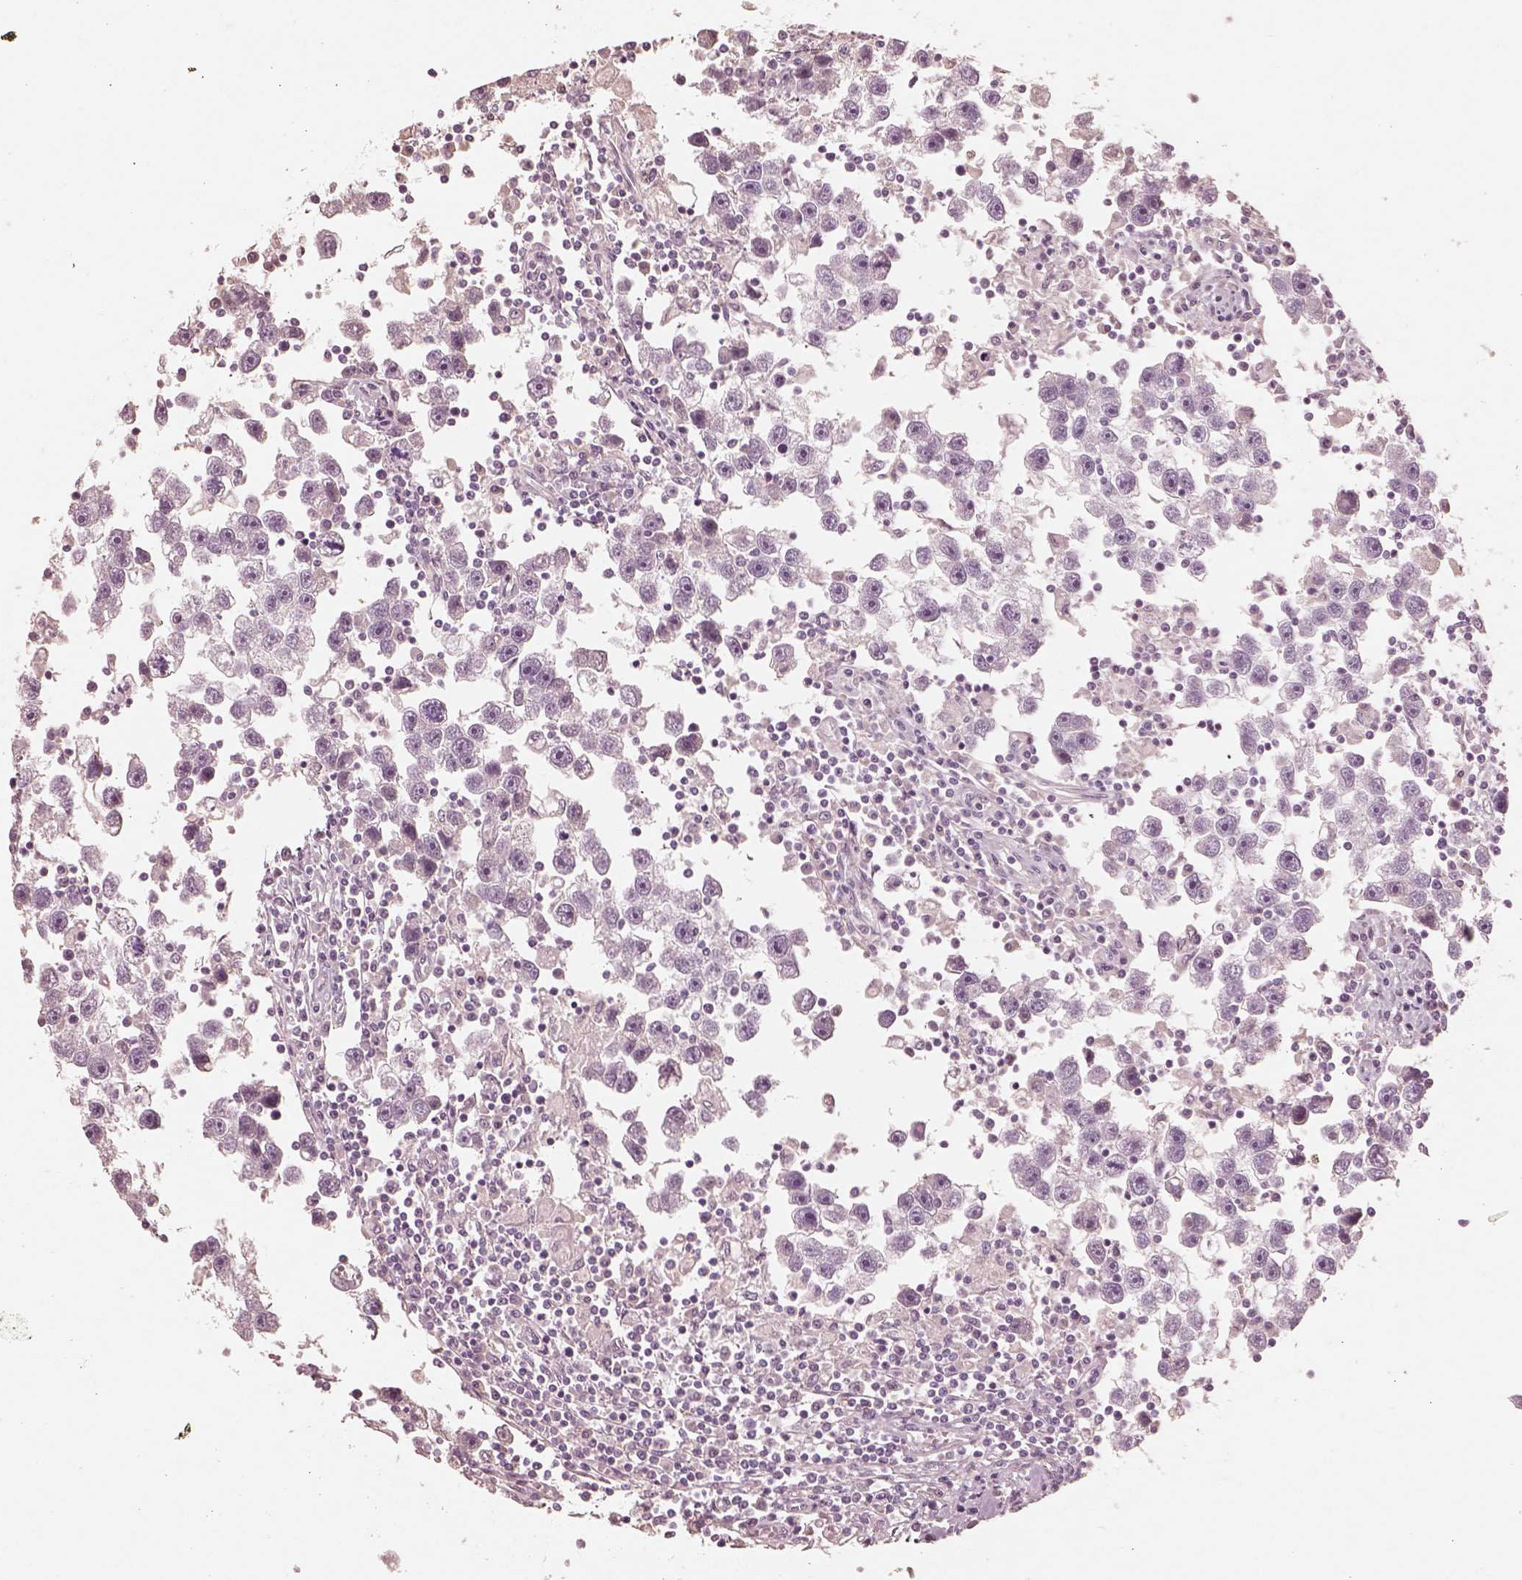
{"staining": {"intensity": "negative", "quantity": "none", "location": "none"}, "tissue": "testis cancer", "cell_type": "Tumor cells", "image_type": "cancer", "snomed": [{"axis": "morphology", "description": "Seminoma, NOS"}, {"axis": "topography", "description": "Testis"}], "caption": "DAB (3,3'-diaminobenzidine) immunohistochemical staining of testis cancer demonstrates no significant positivity in tumor cells.", "gene": "RS1", "patient": {"sex": "male", "age": 30}}